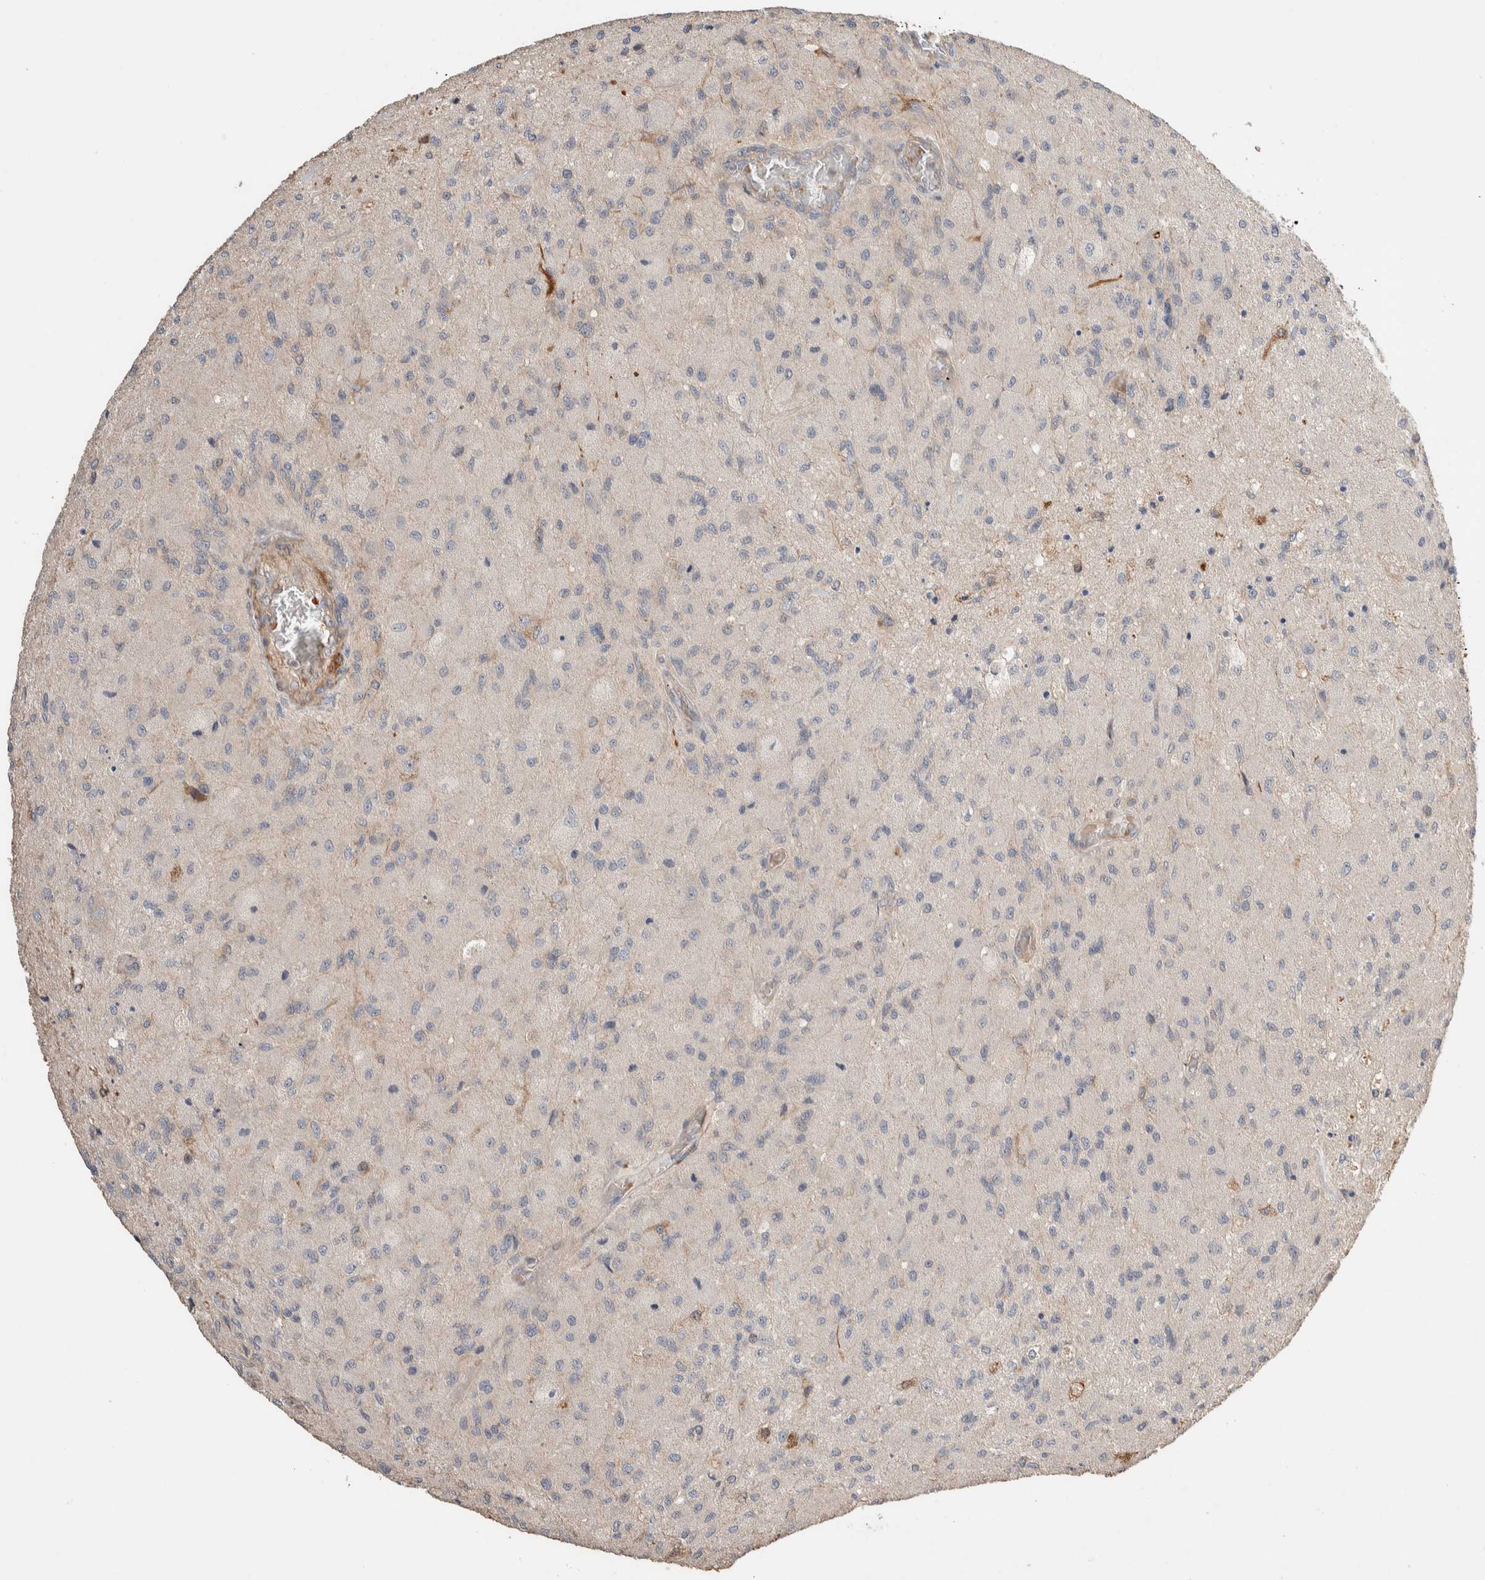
{"staining": {"intensity": "negative", "quantity": "none", "location": "none"}, "tissue": "glioma", "cell_type": "Tumor cells", "image_type": "cancer", "snomed": [{"axis": "morphology", "description": "Normal tissue, NOS"}, {"axis": "morphology", "description": "Glioma, malignant, High grade"}, {"axis": "topography", "description": "Cerebral cortex"}], "caption": "Malignant glioma (high-grade) was stained to show a protein in brown. There is no significant expression in tumor cells.", "gene": "WDR91", "patient": {"sex": "male", "age": 77}}